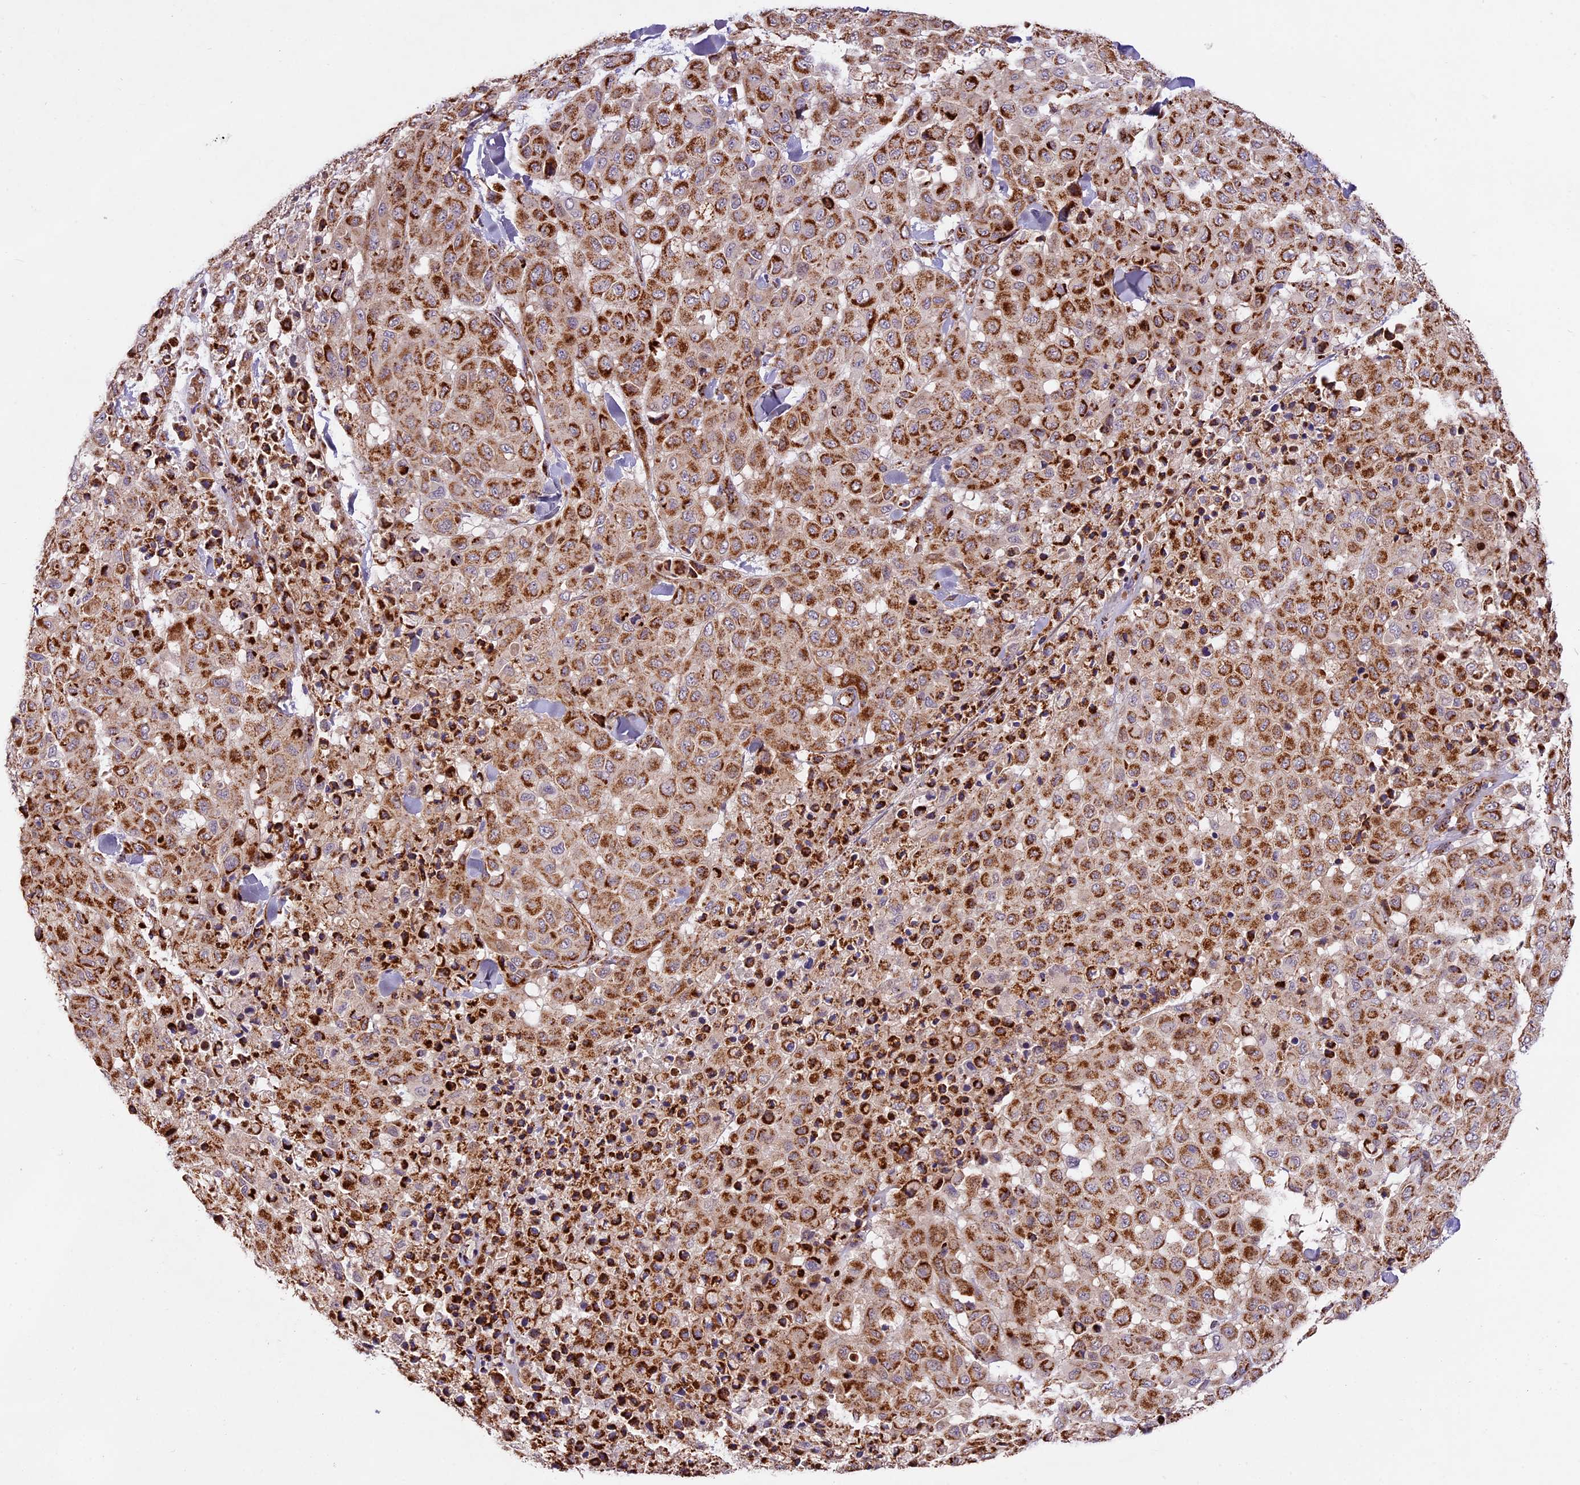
{"staining": {"intensity": "strong", "quantity": ">75%", "location": "cytoplasmic/membranous"}, "tissue": "melanoma", "cell_type": "Tumor cells", "image_type": "cancer", "snomed": [{"axis": "morphology", "description": "Malignant melanoma, Metastatic site"}, {"axis": "topography", "description": "Skin"}], "caption": "Malignant melanoma (metastatic site) stained for a protein (brown) reveals strong cytoplasmic/membranous positive expression in about >75% of tumor cells.", "gene": "NDUFA8", "patient": {"sex": "female", "age": 81}}